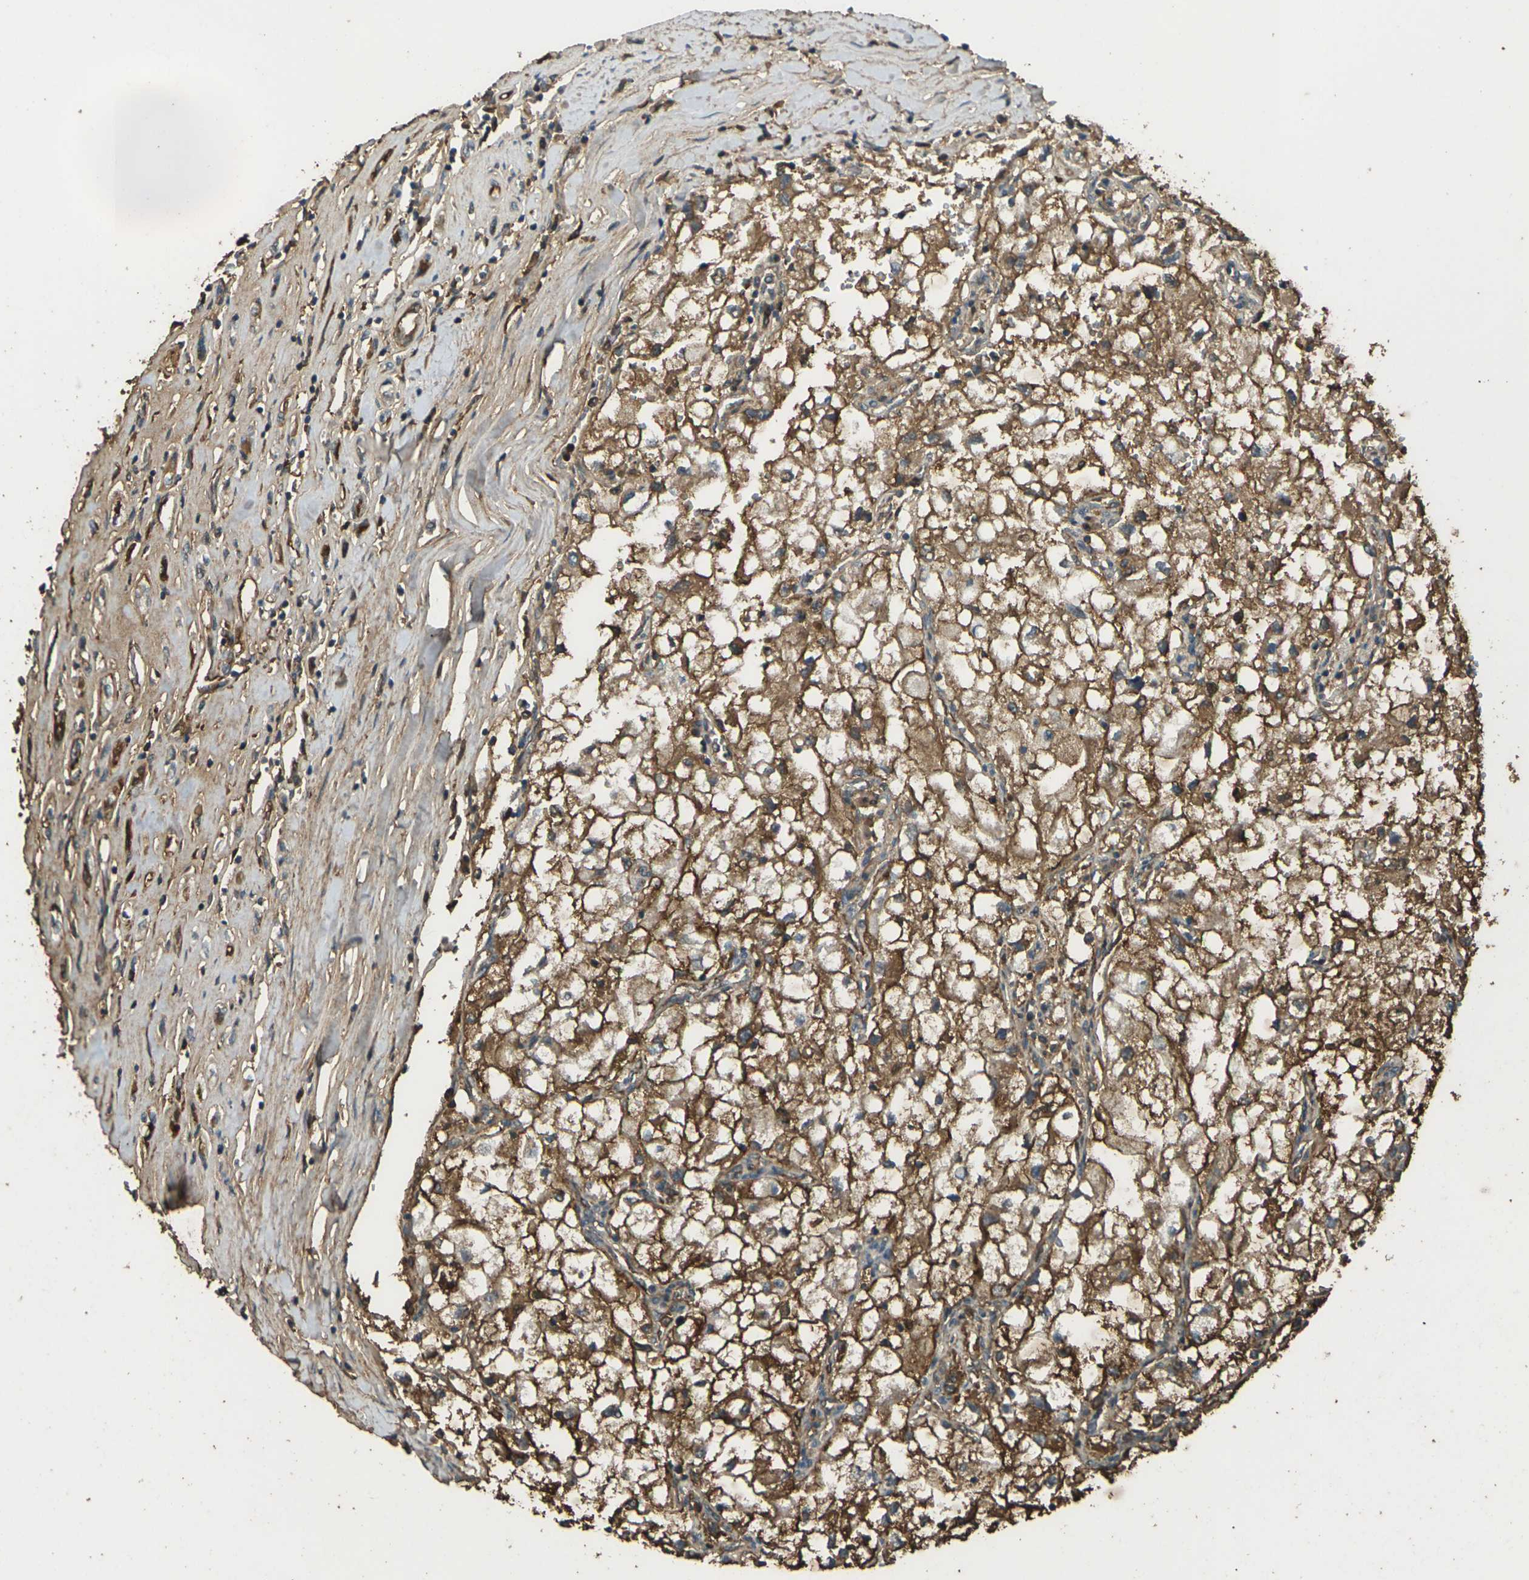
{"staining": {"intensity": "strong", "quantity": ">75%", "location": "cytoplasmic/membranous"}, "tissue": "renal cancer", "cell_type": "Tumor cells", "image_type": "cancer", "snomed": [{"axis": "morphology", "description": "Adenocarcinoma, NOS"}, {"axis": "topography", "description": "Kidney"}], "caption": "This histopathology image demonstrates IHC staining of adenocarcinoma (renal), with high strong cytoplasmic/membranous positivity in about >75% of tumor cells.", "gene": "CYP1B1", "patient": {"sex": "female", "age": 70}}